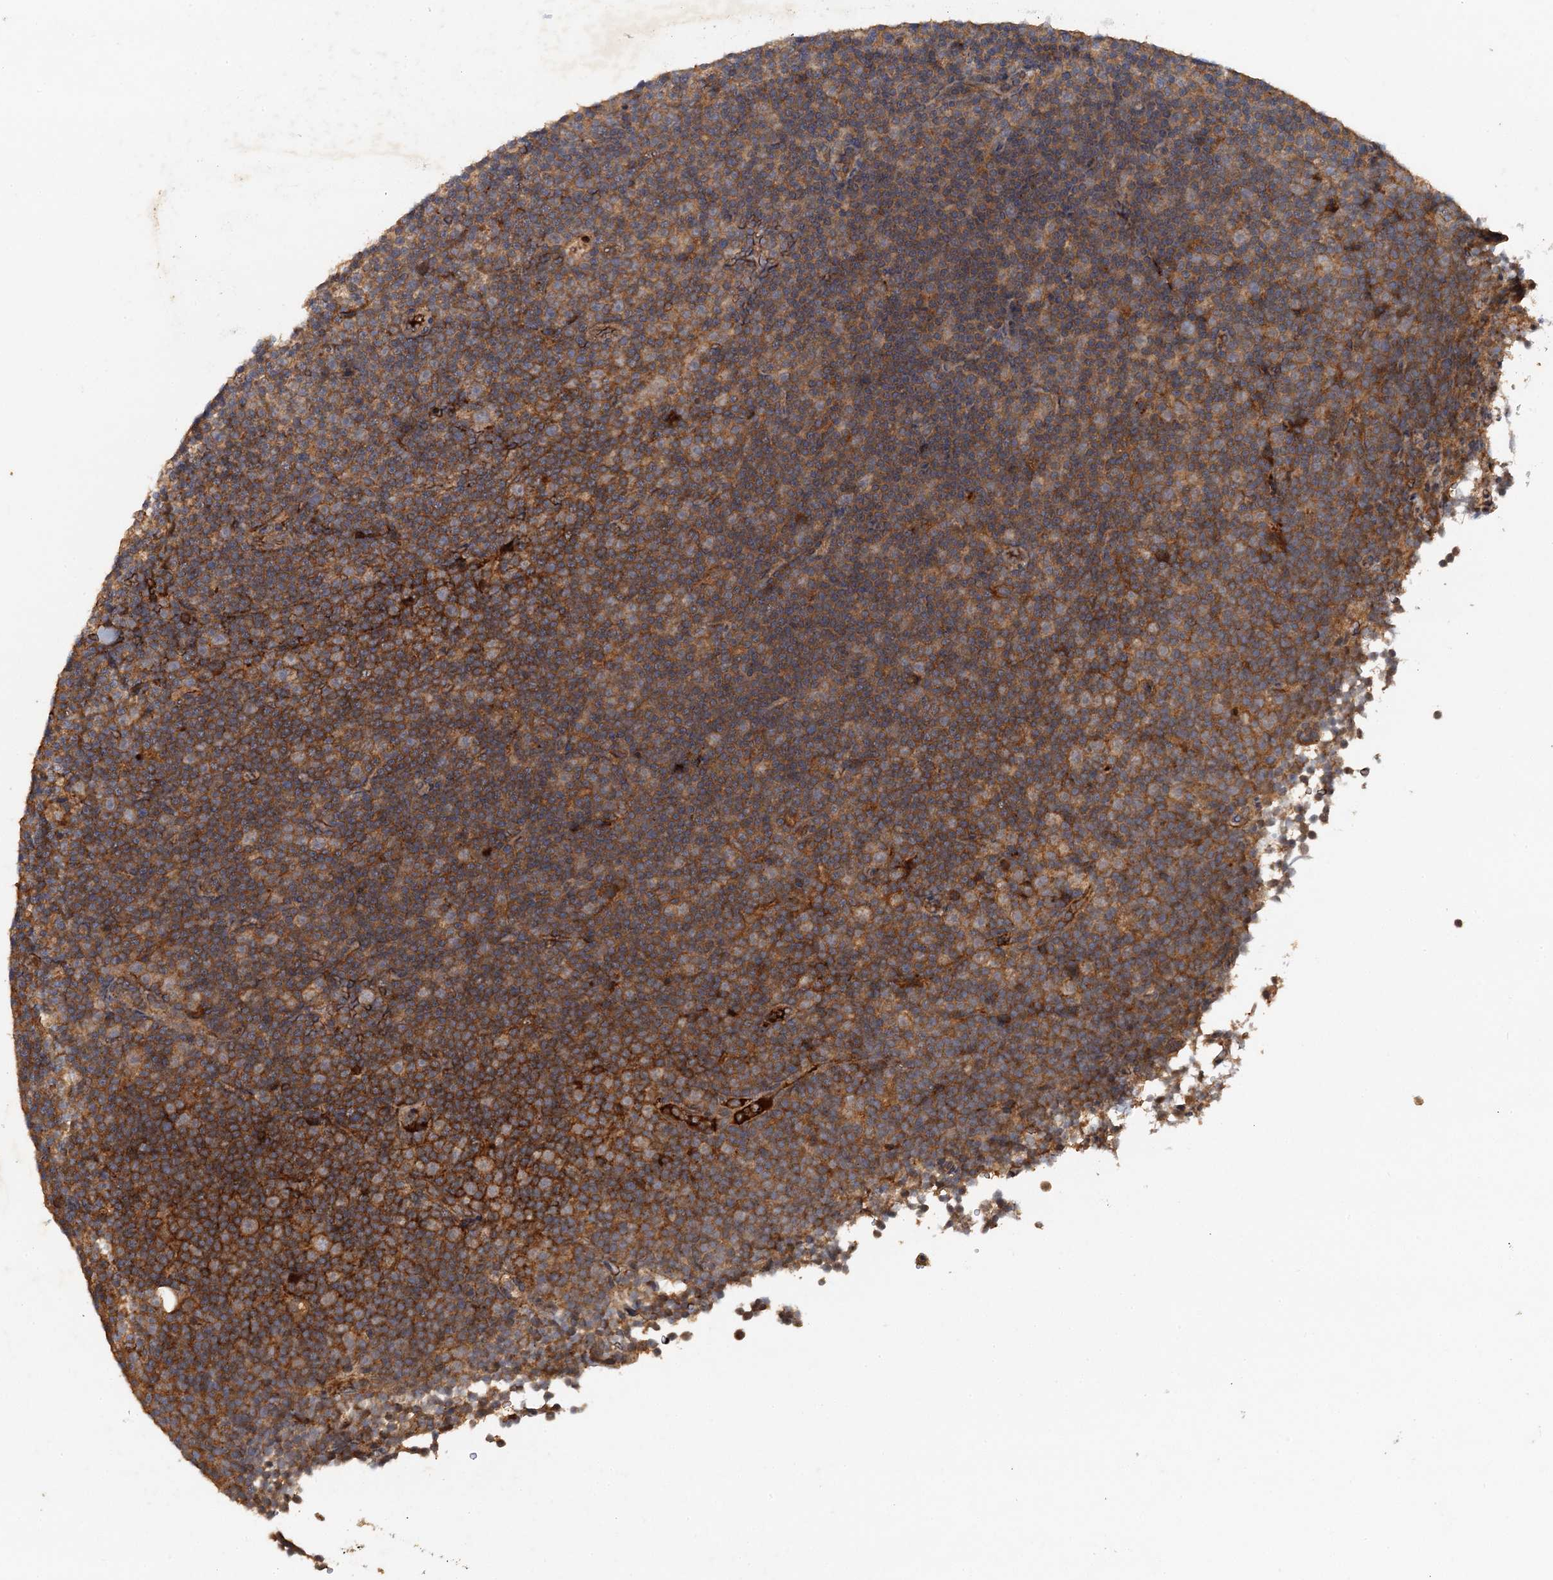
{"staining": {"intensity": "moderate", "quantity": "25%-75%", "location": "cytoplasmic/membranous"}, "tissue": "lymphoma", "cell_type": "Tumor cells", "image_type": "cancer", "snomed": [{"axis": "morphology", "description": "Malignant lymphoma, non-Hodgkin's type, Low grade"}, {"axis": "topography", "description": "Lymph node"}], "caption": "A photomicrograph of human lymphoma stained for a protein demonstrates moderate cytoplasmic/membranous brown staining in tumor cells.", "gene": "HAPLN3", "patient": {"sex": "female", "age": 67}}